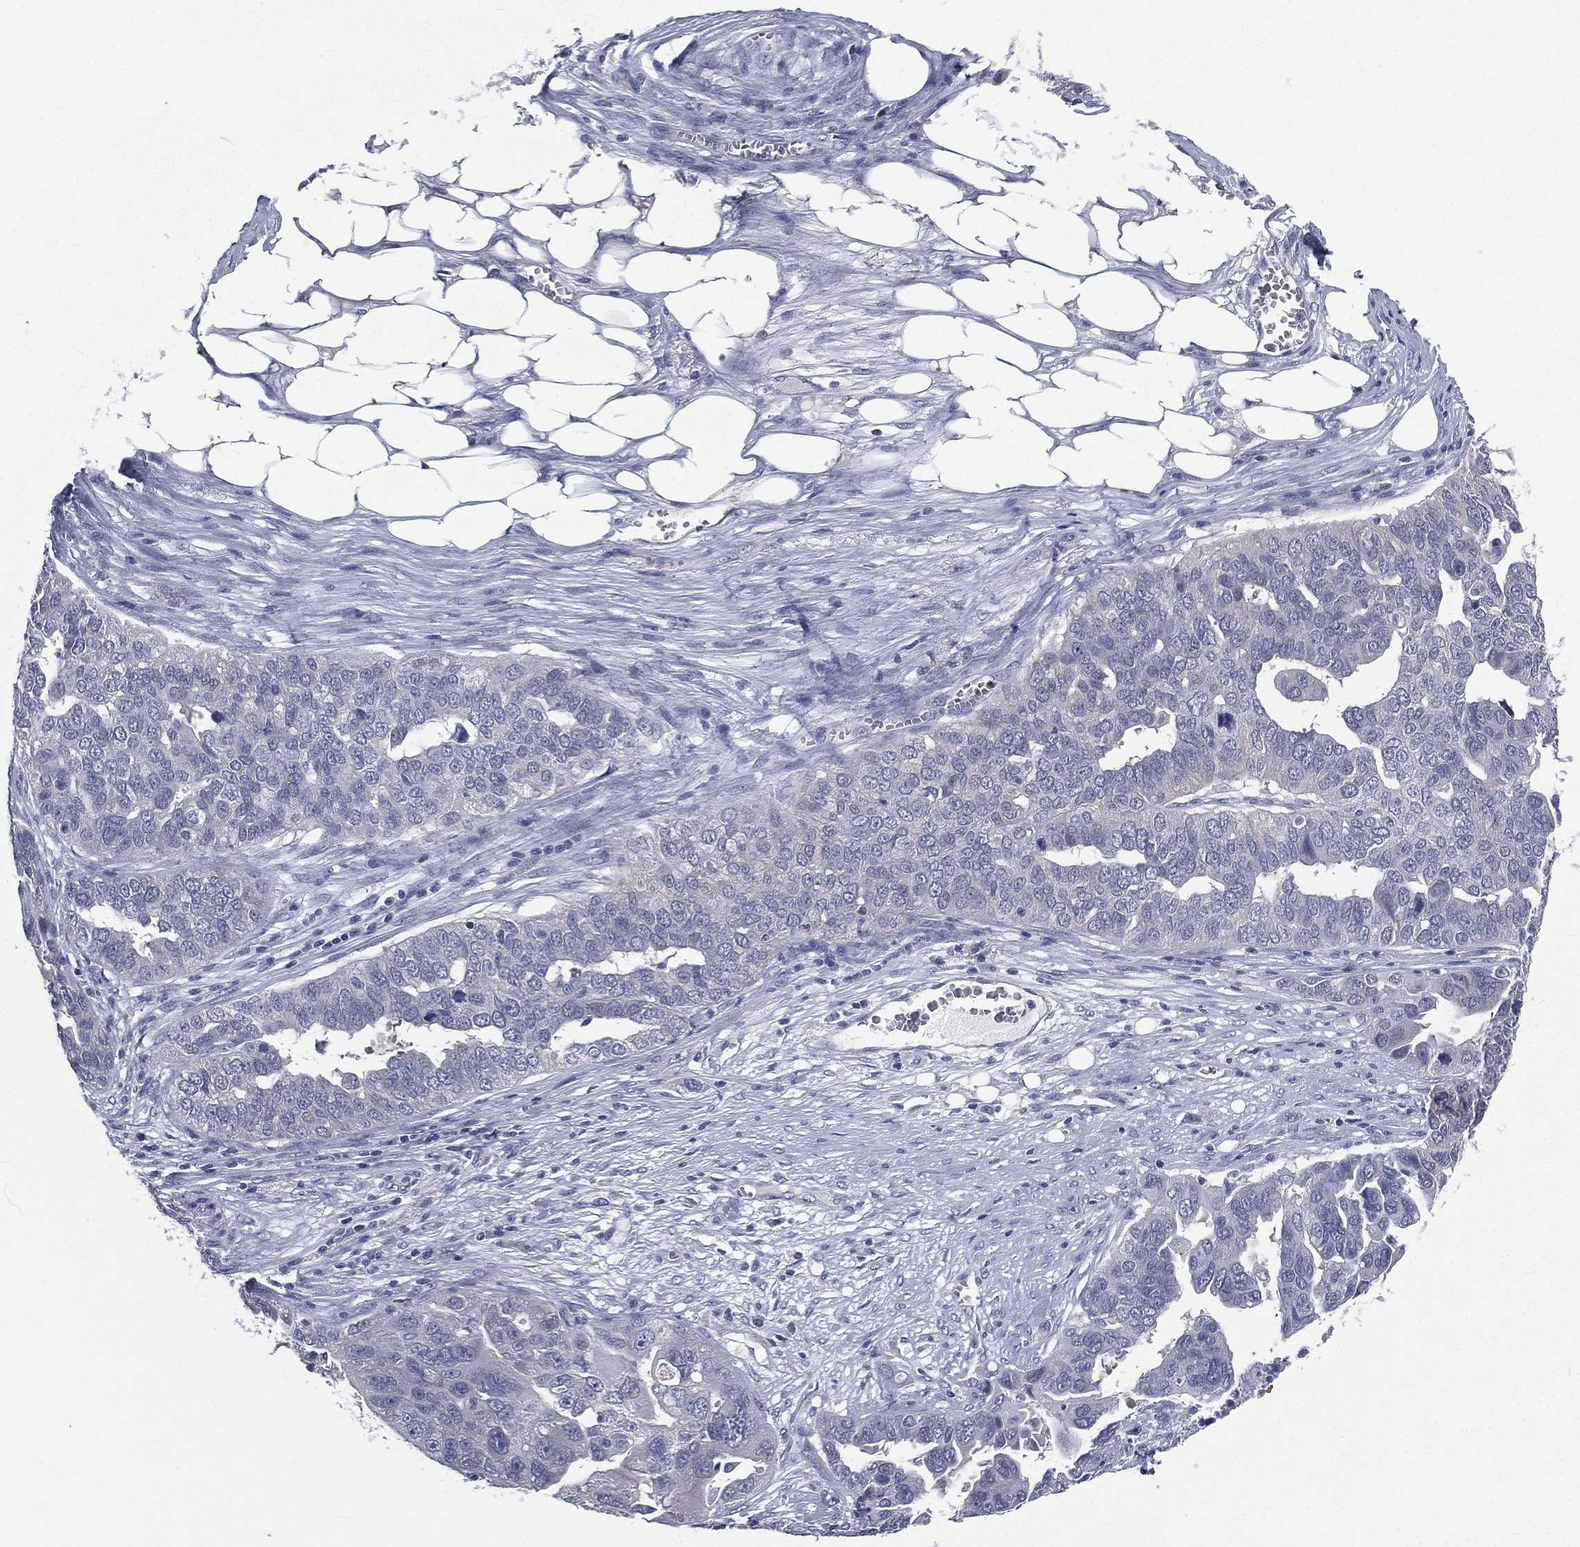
{"staining": {"intensity": "negative", "quantity": "none", "location": "none"}, "tissue": "ovarian cancer", "cell_type": "Tumor cells", "image_type": "cancer", "snomed": [{"axis": "morphology", "description": "Carcinoma, endometroid"}, {"axis": "topography", "description": "Soft tissue"}, {"axis": "topography", "description": "Ovary"}], "caption": "Ovarian cancer was stained to show a protein in brown. There is no significant positivity in tumor cells.", "gene": "IFT27", "patient": {"sex": "female", "age": 52}}